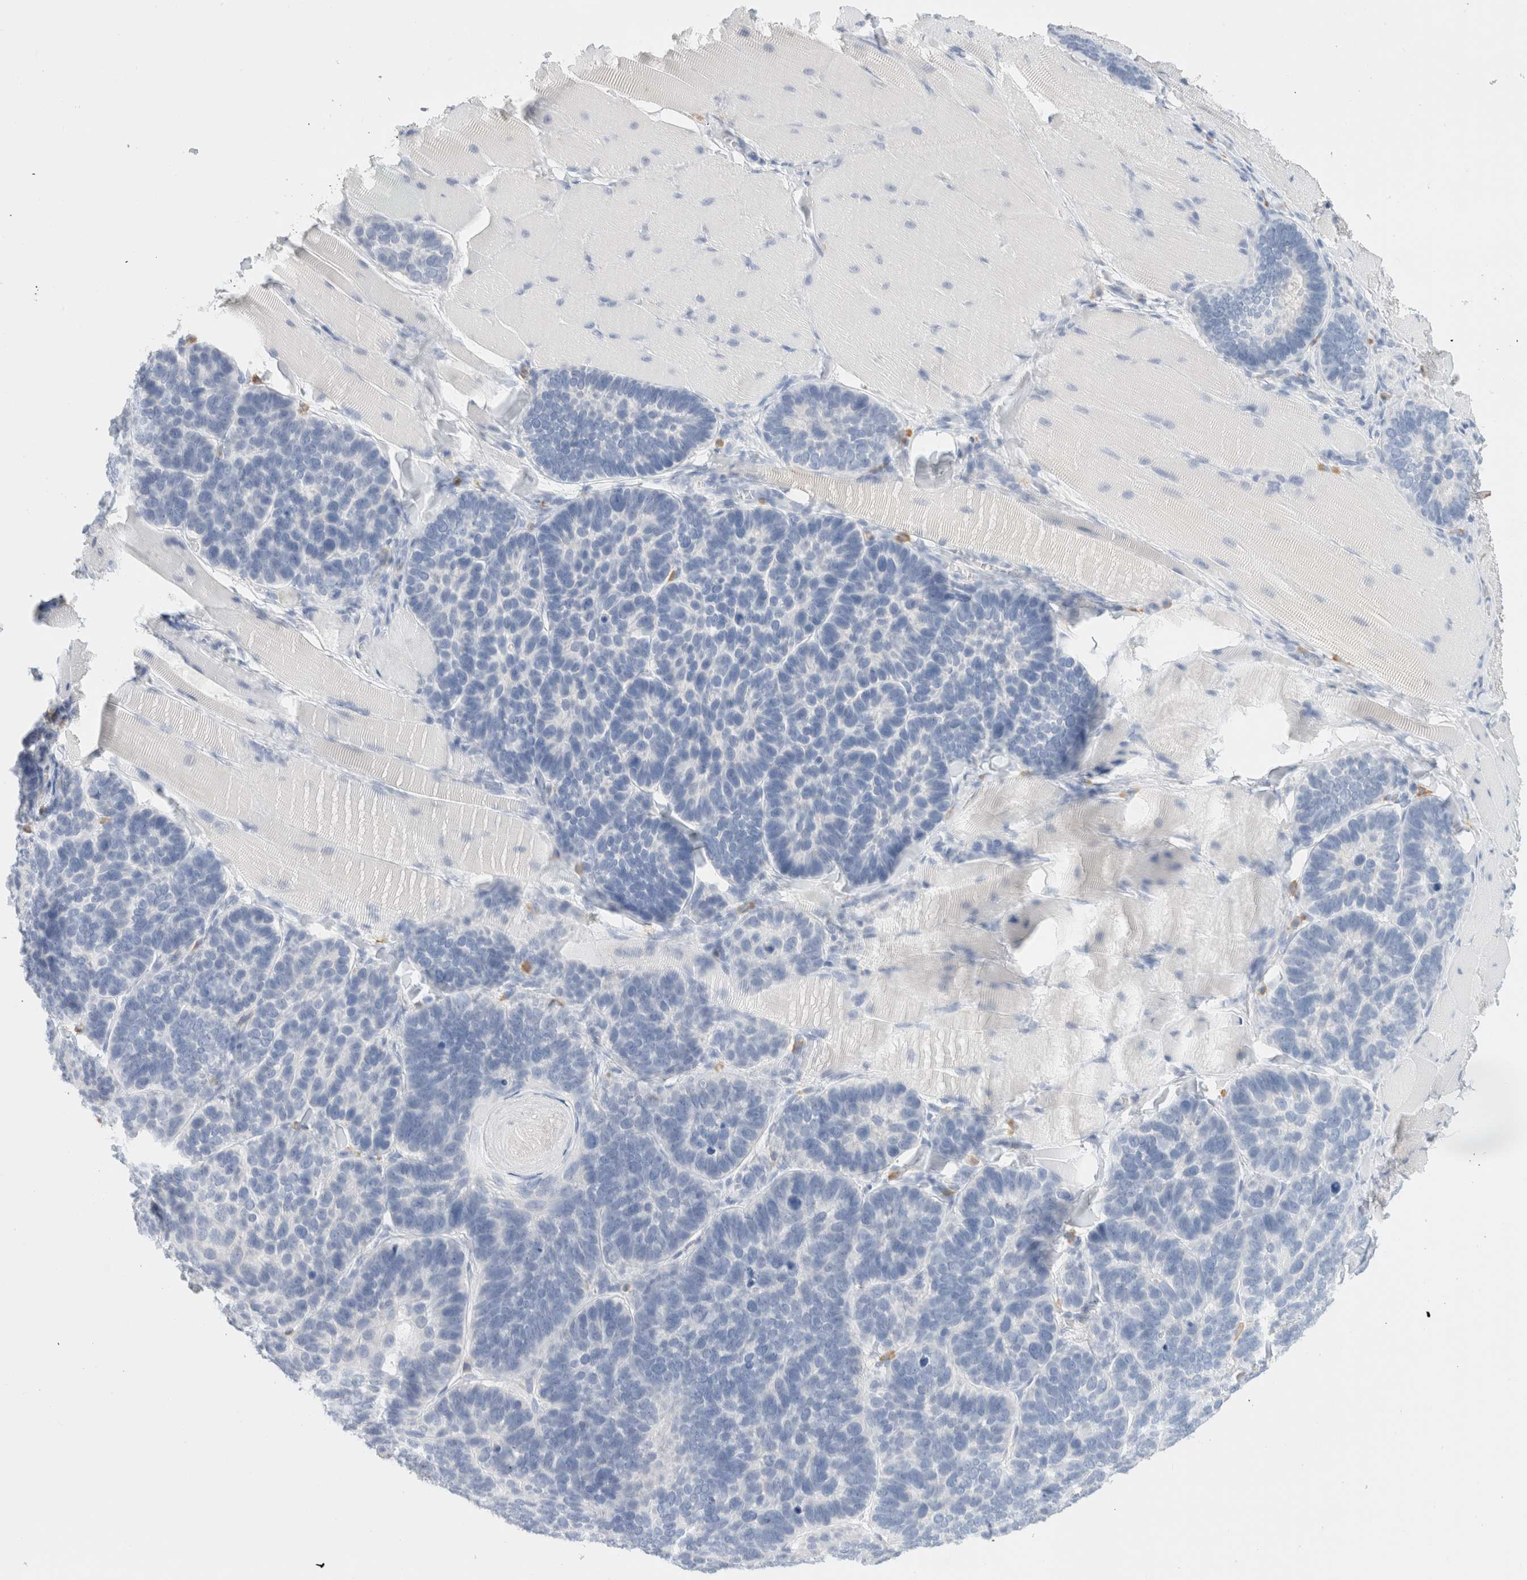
{"staining": {"intensity": "negative", "quantity": "none", "location": "none"}, "tissue": "skin cancer", "cell_type": "Tumor cells", "image_type": "cancer", "snomed": [{"axis": "morphology", "description": "Basal cell carcinoma"}, {"axis": "topography", "description": "Skin"}], "caption": "This is an IHC photomicrograph of skin cancer (basal cell carcinoma). There is no staining in tumor cells.", "gene": "ARG1", "patient": {"sex": "male", "age": 62}}